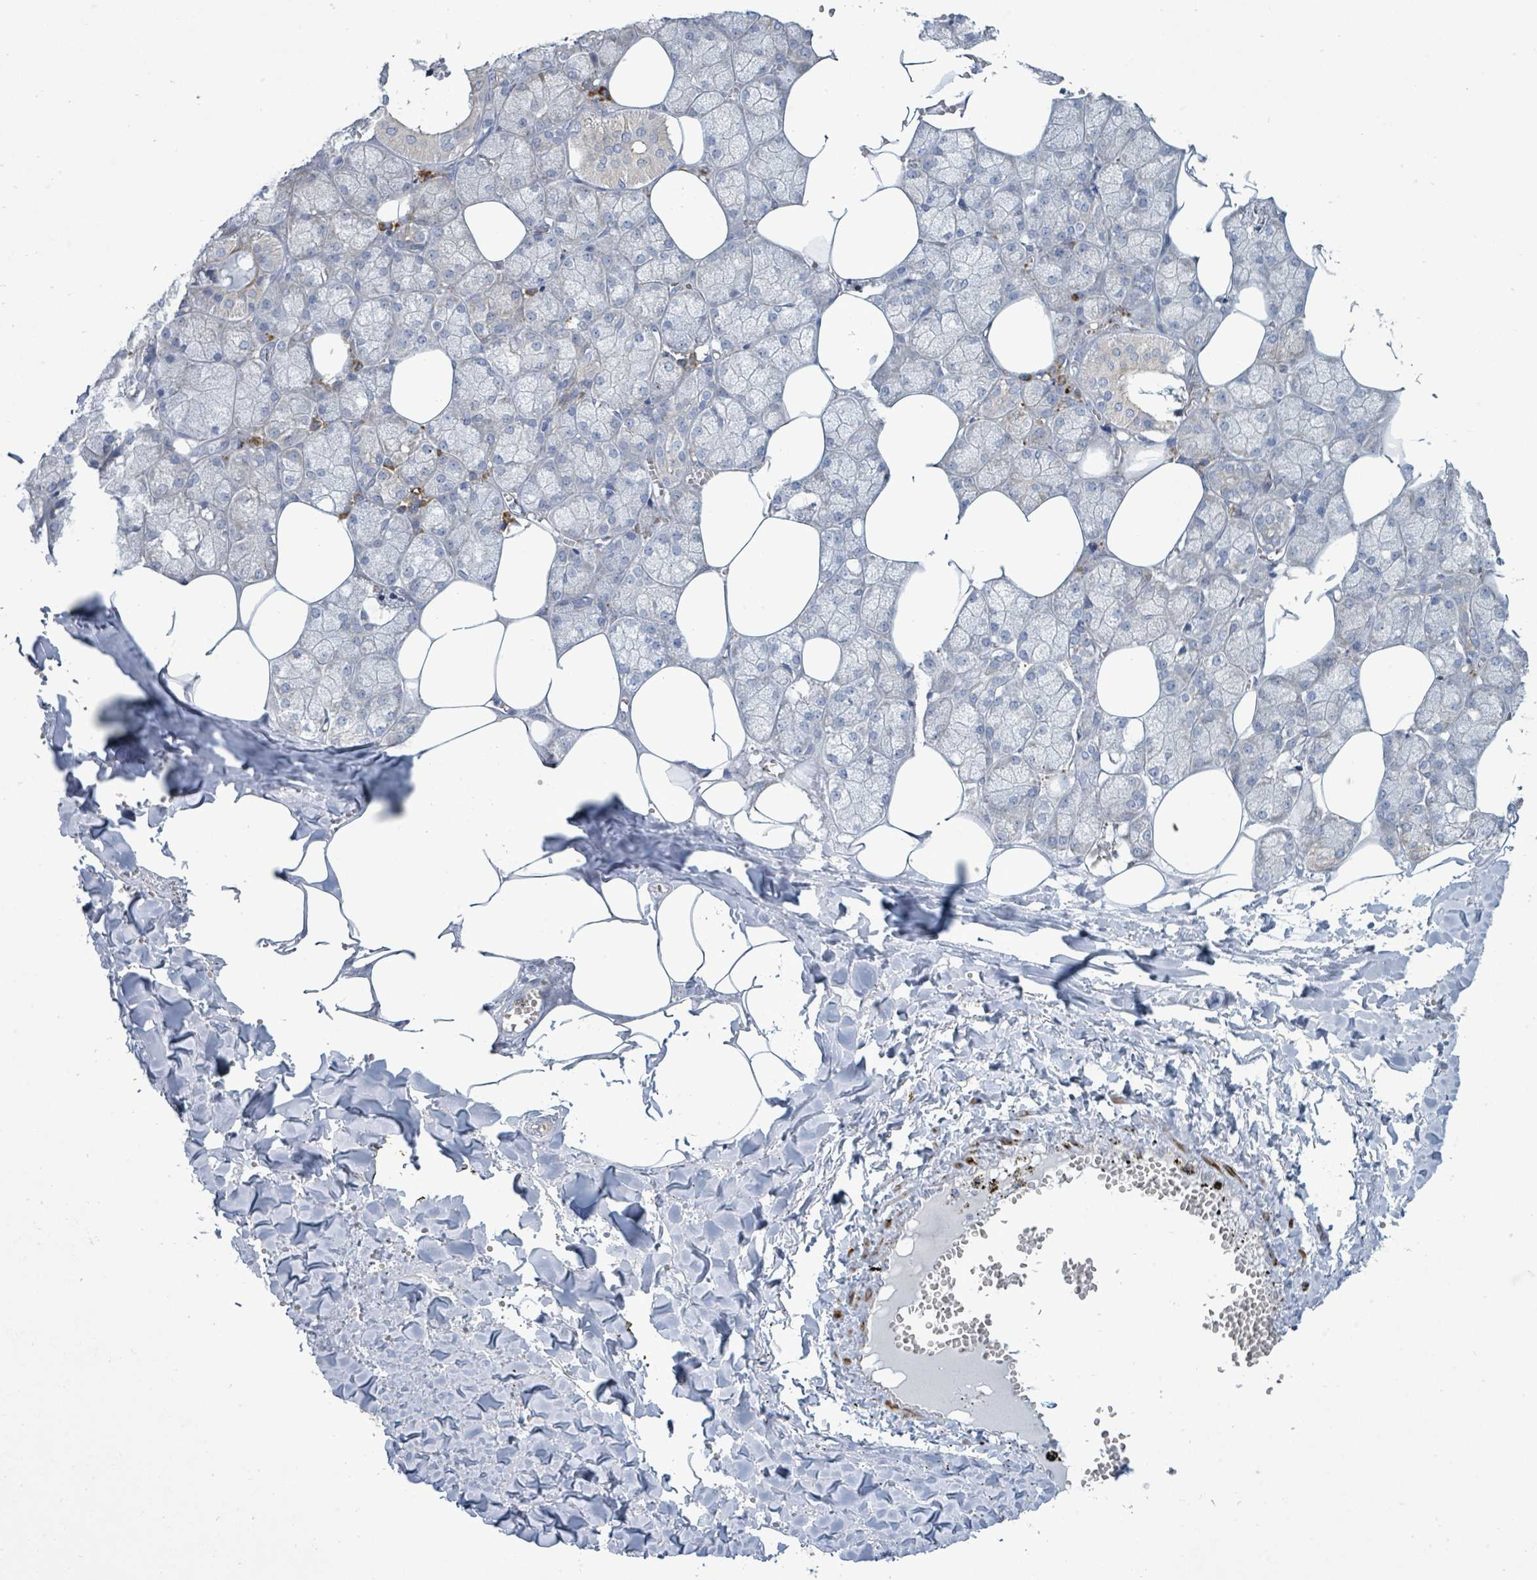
{"staining": {"intensity": "moderate", "quantity": "<25%", "location": "cytoplasmic/membranous"}, "tissue": "salivary gland", "cell_type": "Glandular cells", "image_type": "normal", "snomed": [{"axis": "morphology", "description": "Normal tissue, NOS"}, {"axis": "topography", "description": "Salivary gland"}], "caption": "This photomicrograph reveals IHC staining of normal human salivary gland, with low moderate cytoplasmic/membranous positivity in approximately <25% of glandular cells.", "gene": "SIRPB1", "patient": {"sex": "male", "age": 62}}